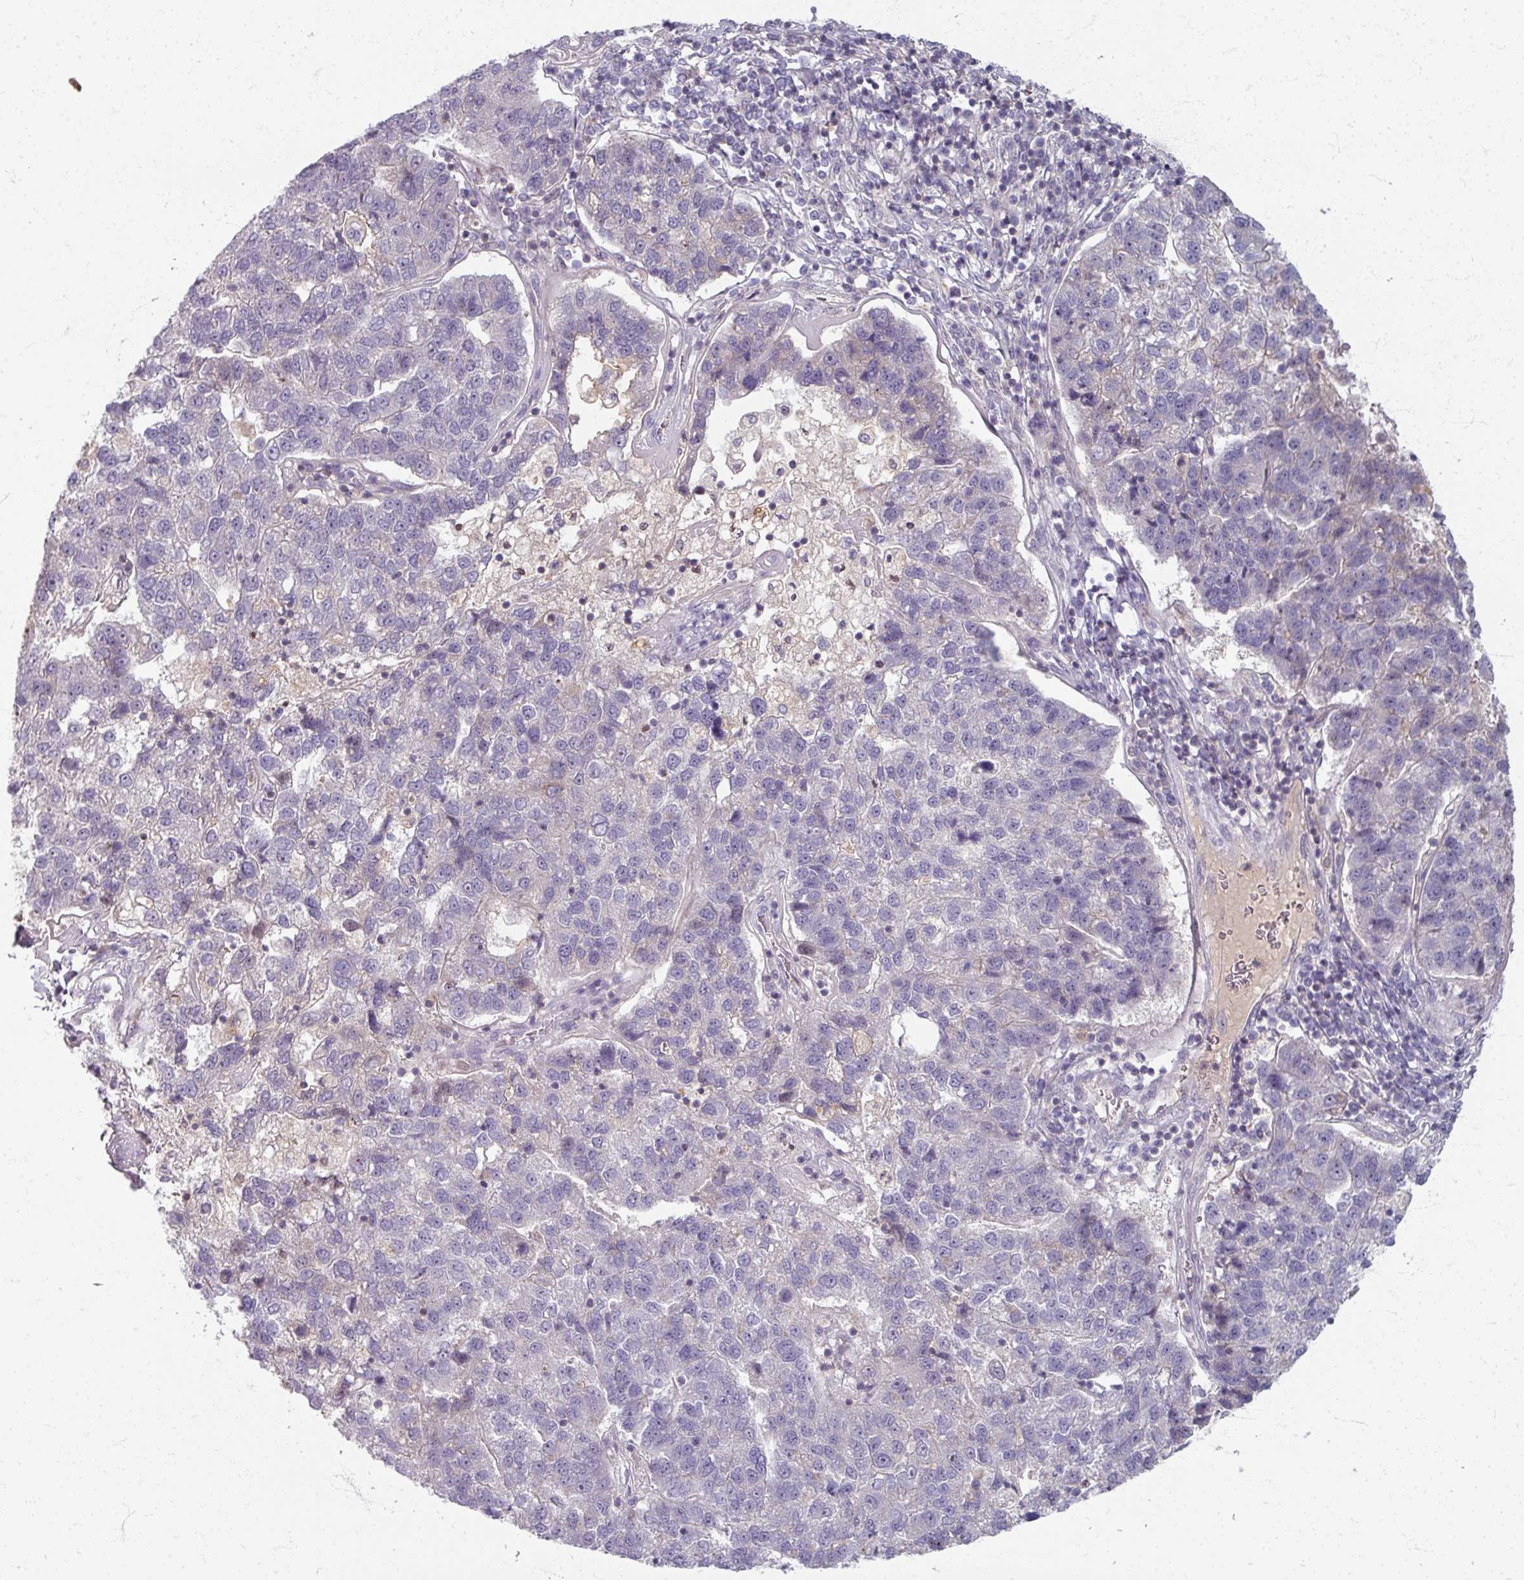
{"staining": {"intensity": "negative", "quantity": "none", "location": "none"}, "tissue": "pancreatic cancer", "cell_type": "Tumor cells", "image_type": "cancer", "snomed": [{"axis": "morphology", "description": "Adenocarcinoma, NOS"}, {"axis": "topography", "description": "Pancreas"}], "caption": "This is an immunohistochemistry image of pancreatic cancer. There is no positivity in tumor cells.", "gene": "TTLL7", "patient": {"sex": "female", "age": 61}}